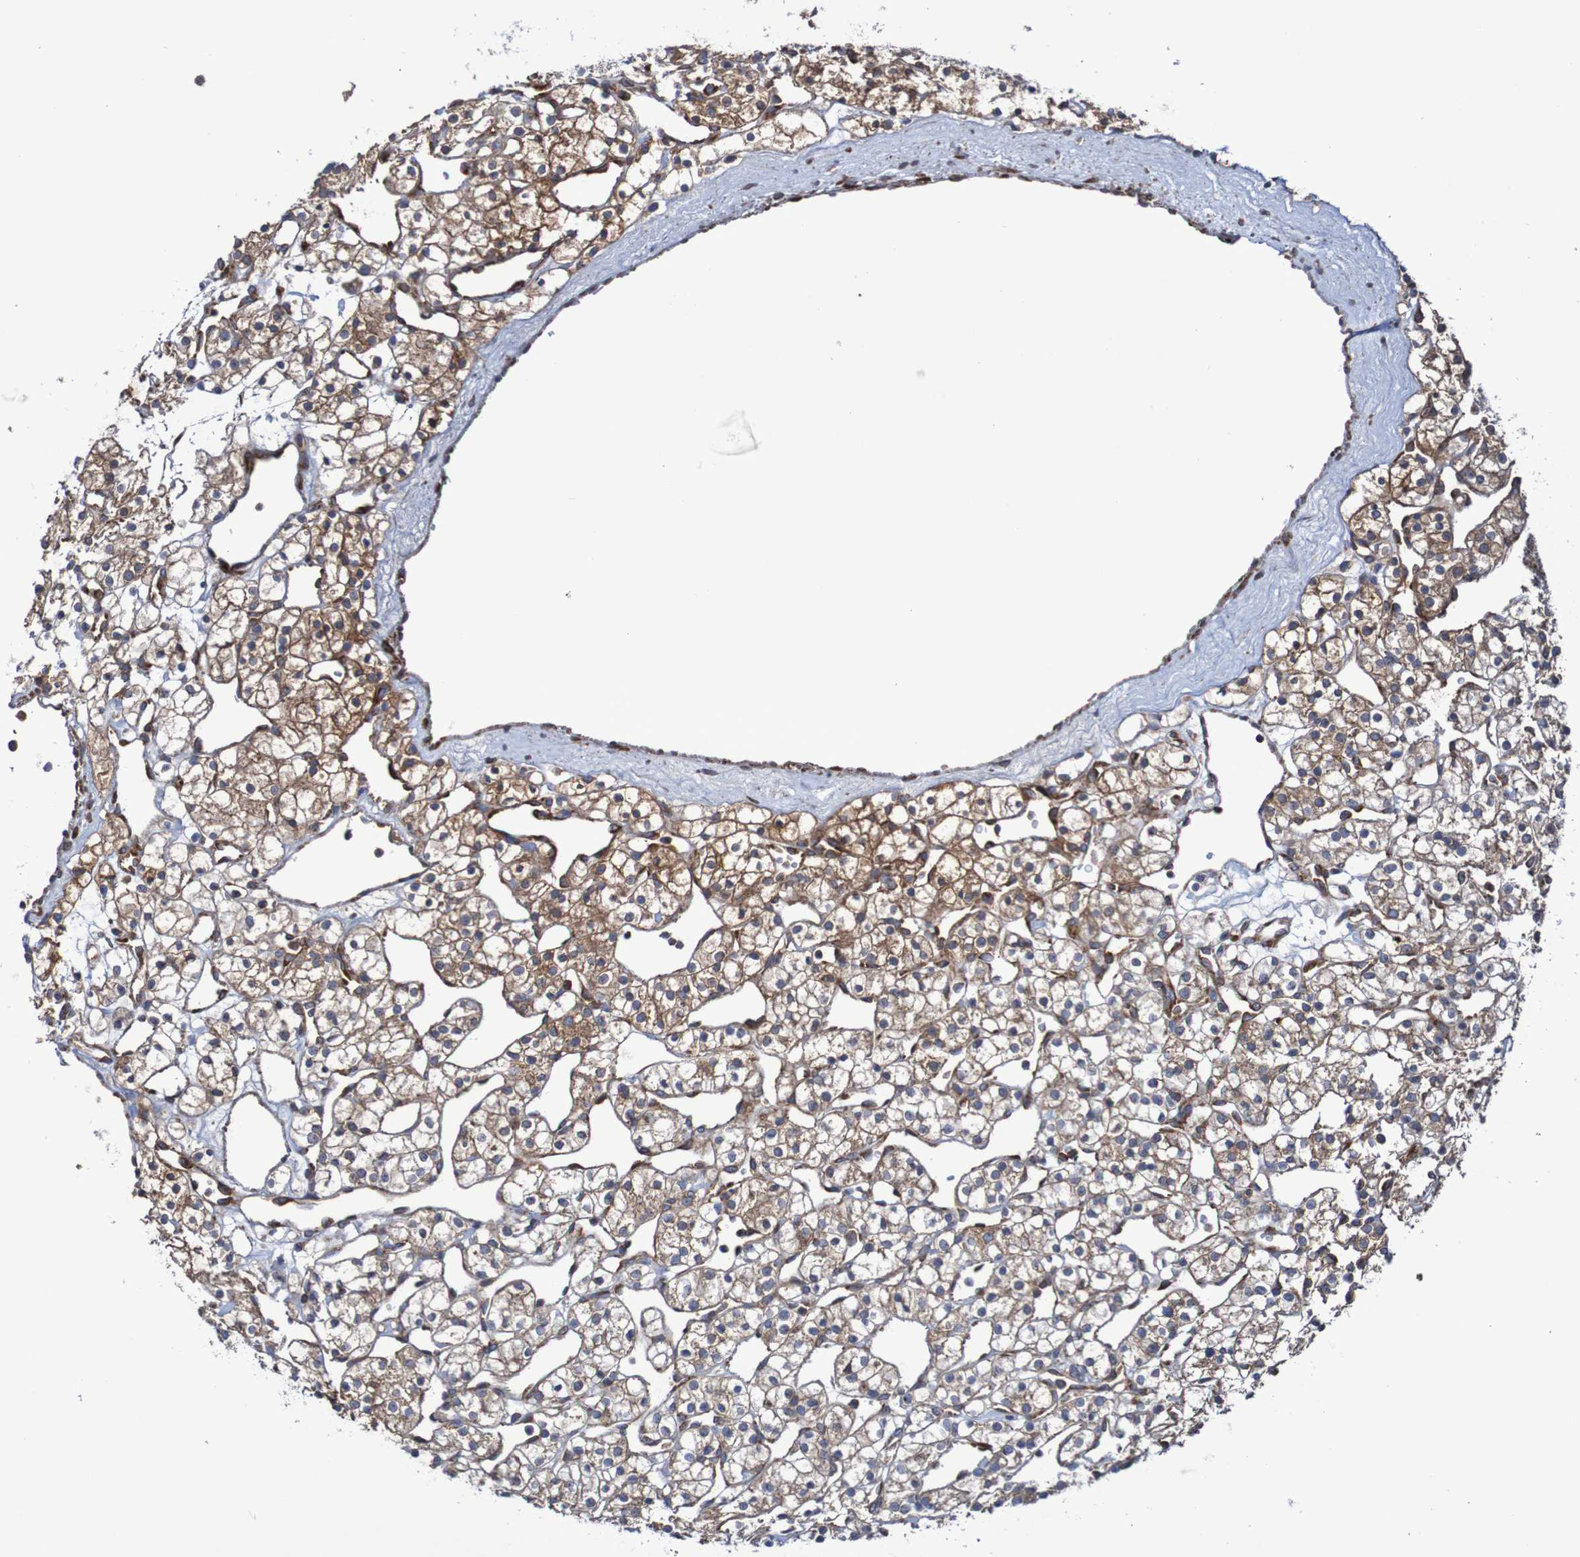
{"staining": {"intensity": "moderate", "quantity": ">75%", "location": "cytoplasmic/membranous"}, "tissue": "renal cancer", "cell_type": "Tumor cells", "image_type": "cancer", "snomed": [{"axis": "morphology", "description": "Adenocarcinoma, NOS"}, {"axis": "topography", "description": "Kidney"}], "caption": "Tumor cells reveal moderate cytoplasmic/membranous expression in approximately >75% of cells in adenocarcinoma (renal).", "gene": "FXR2", "patient": {"sex": "female", "age": 60}}